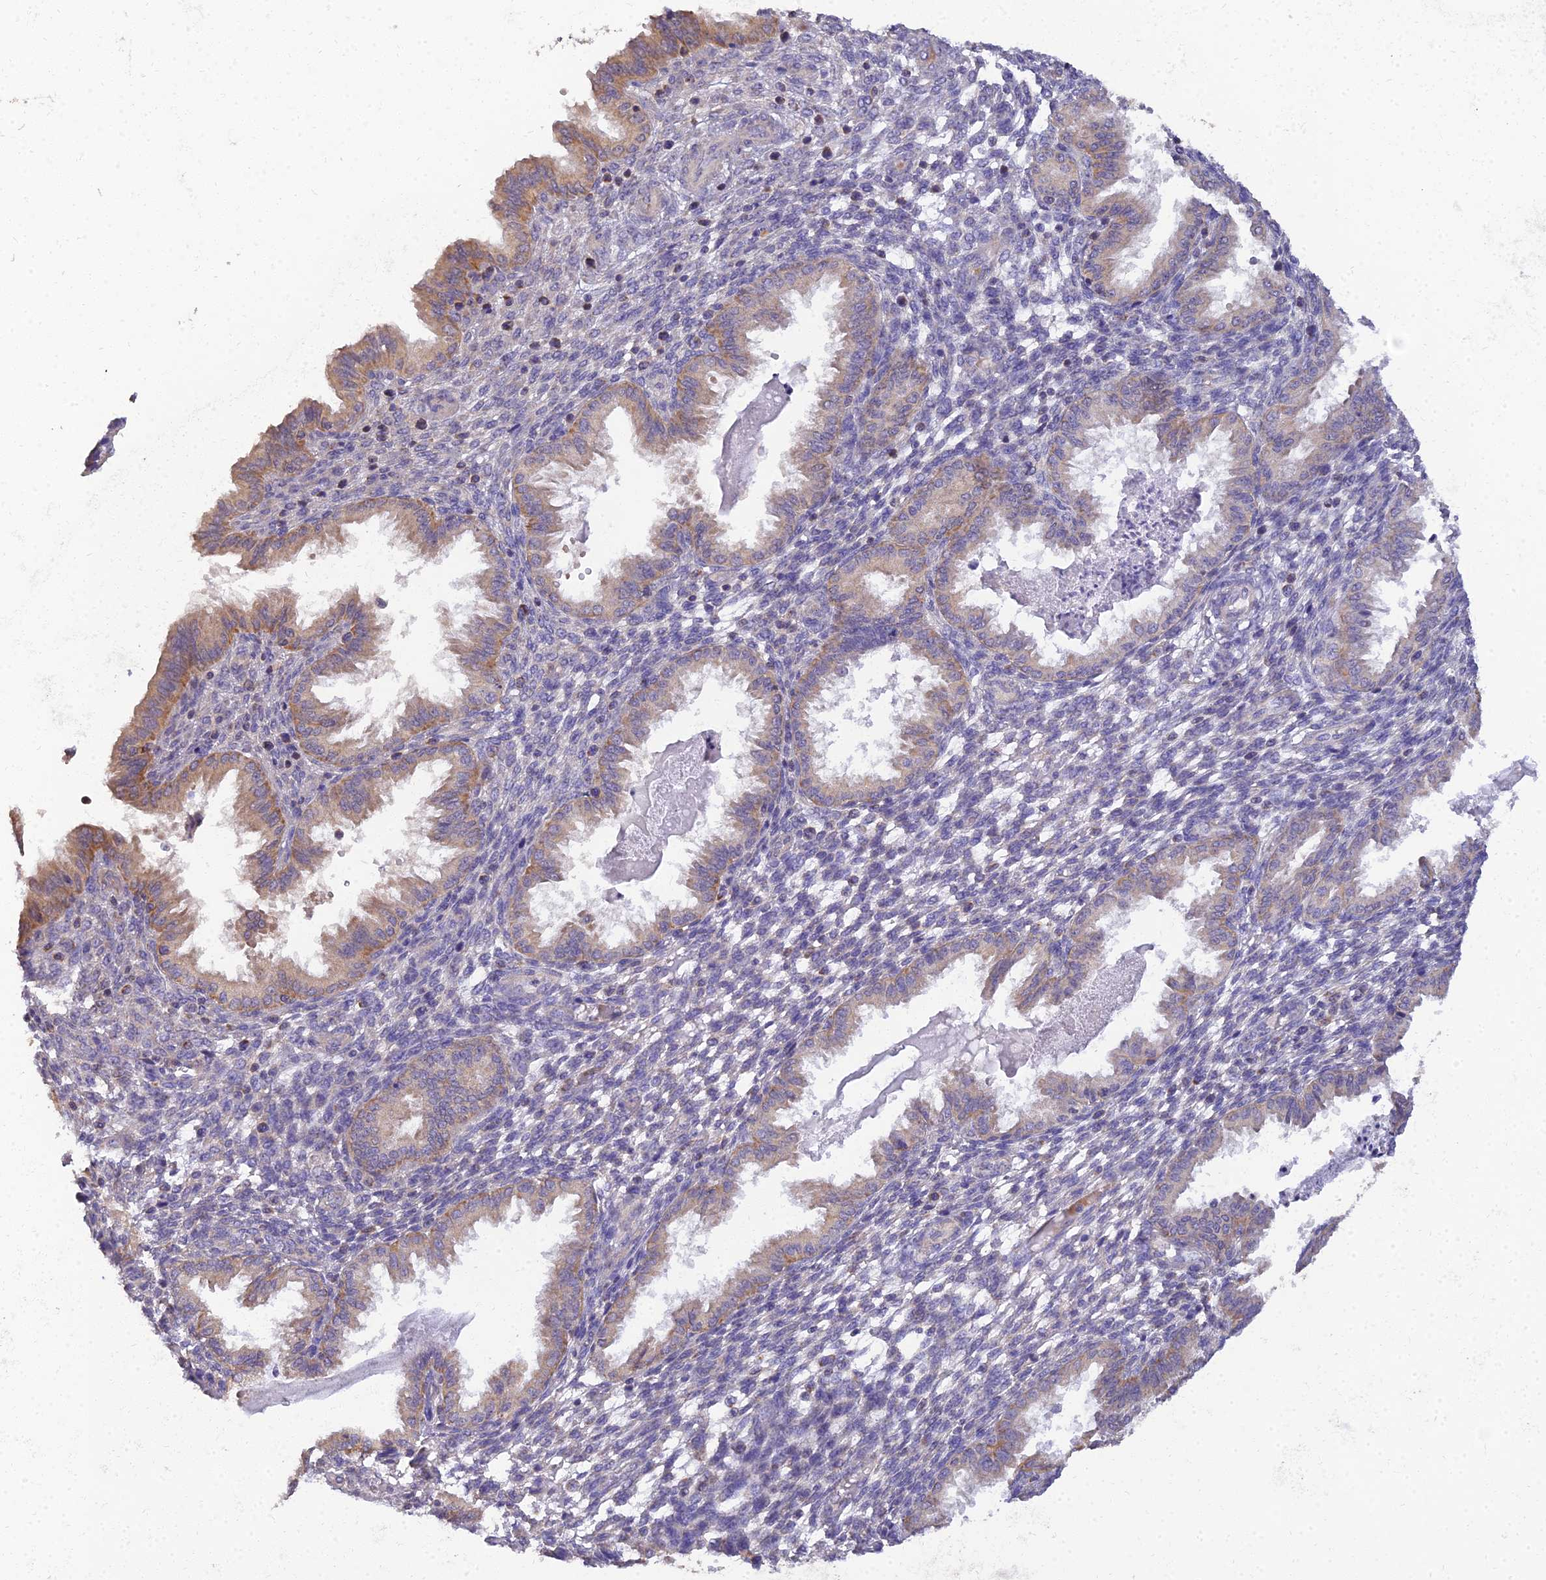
{"staining": {"intensity": "negative", "quantity": "none", "location": "none"}, "tissue": "endometrium", "cell_type": "Cells in endometrial stroma", "image_type": "normal", "snomed": [{"axis": "morphology", "description": "Normal tissue, NOS"}, {"axis": "topography", "description": "Endometrium"}], "caption": "Benign endometrium was stained to show a protein in brown. There is no significant staining in cells in endometrial stroma. (Brightfield microscopy of DAB (3,3'-diaminobenzidine) immunohistochemistry (IHC) at high magnification).", "gene": "ARL8A", "patient": {"sex": "female", "age": 33}}